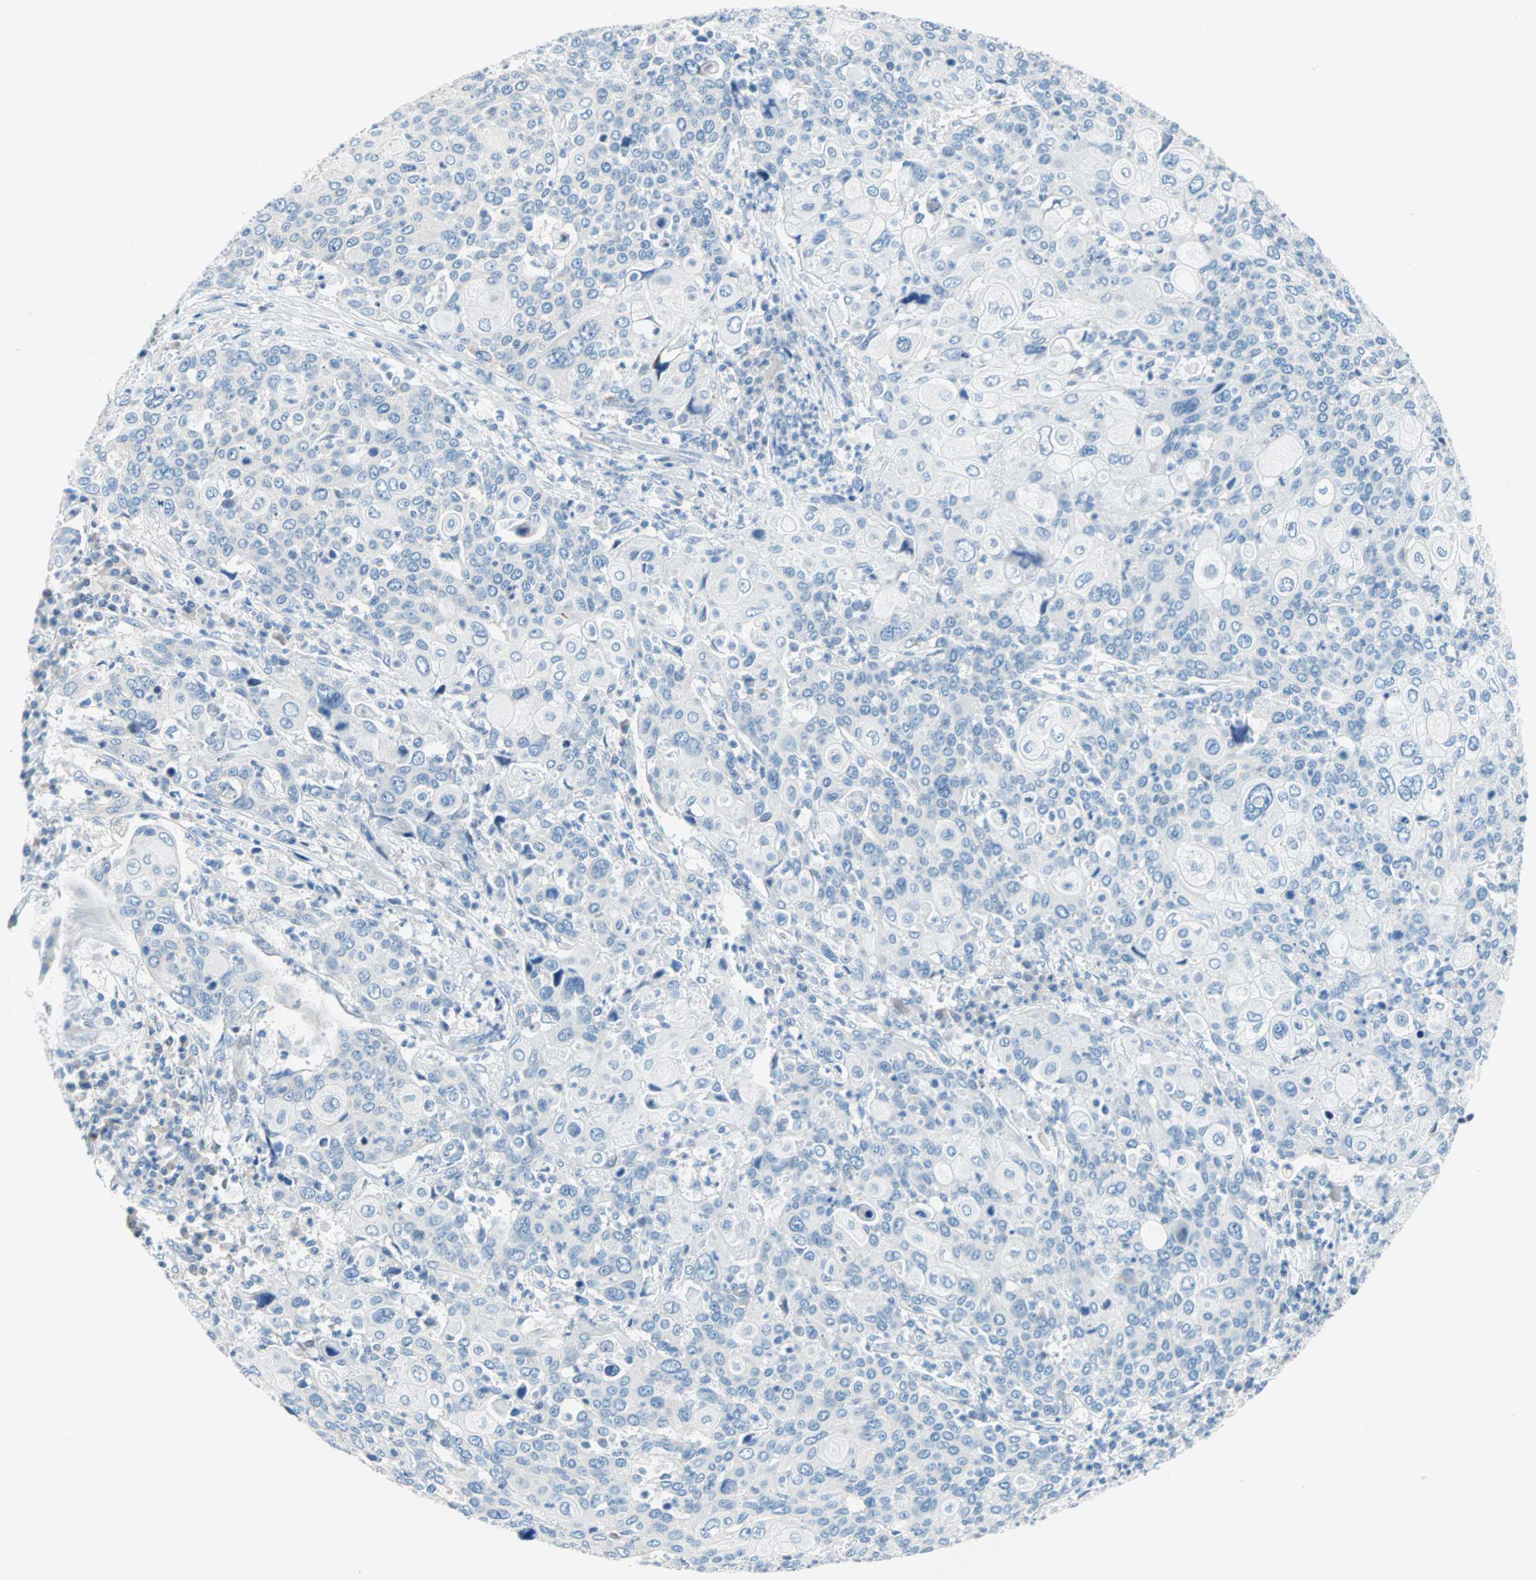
{"staining": {"intensity": "negative", "quantity": "none", "location": "none"}, "tissue": "cervical cancer", "cell_type": "Tumor cells", "image_type": "cancer", "snomed": [{"axis": "morphology", "description": "Squamous cell carcinoma, NOS"}, {"axis": "topography", "description": "Cervix"}], "caption": "Squamous cell carcinoma (cervical) stained for a protein using IHC exhibits no staining tumor cells.", "gene": "TMEM163", "patient": {"sex": "female", "age": 40}}